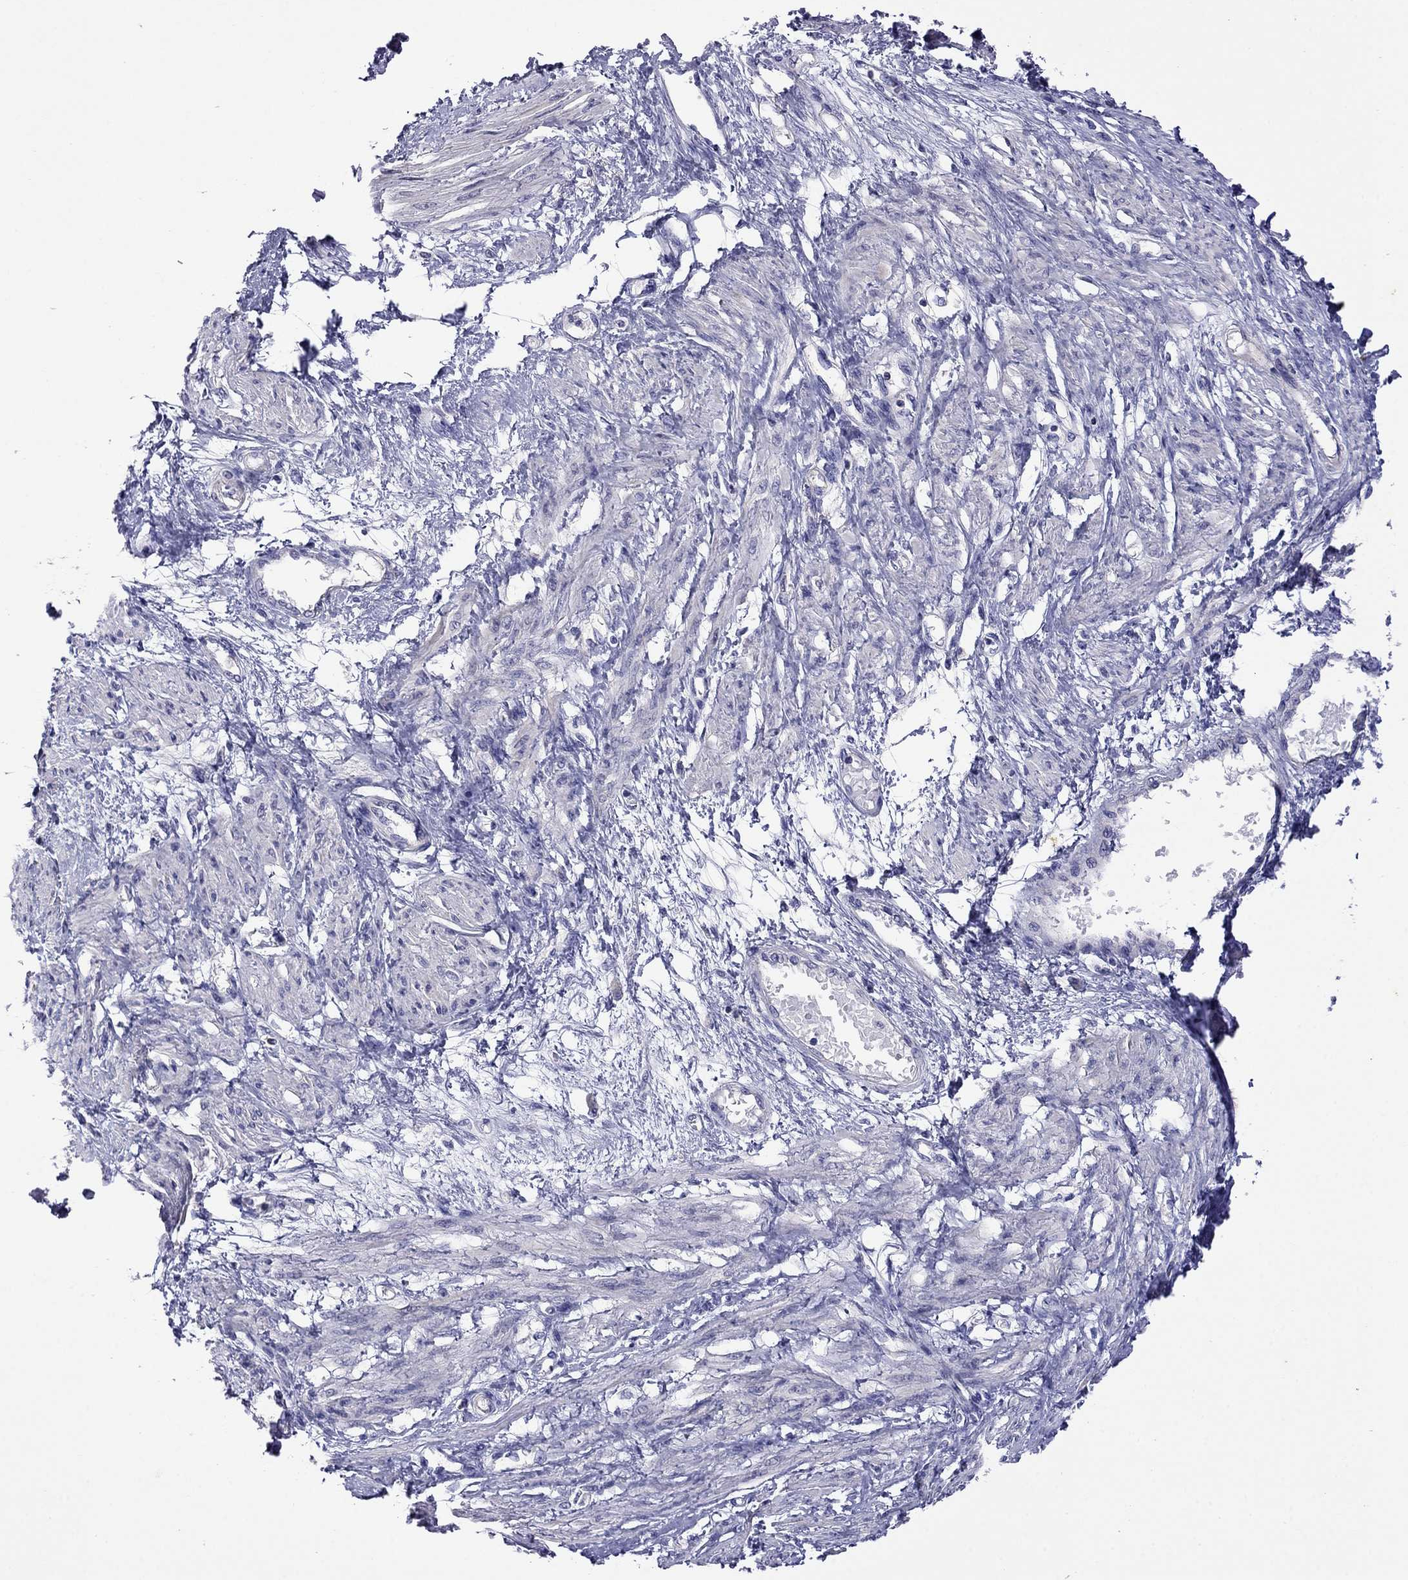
{"staining": {"intensity": "negative", "quantity": "none", "location": "none"}, "tissue": "smooth muscle", "cell_type": "Smooth muscle cells", "image_type": "normal", "snomed": [{"axis": "morphology", "description": "Normal tissue, NOS"}, {"axis": "topography", "description": "Smooth muscle"}, {"axis": "topography", "description": "Uterus"}], "caption": "IHC histopathology image of normal smooth muscle: human smooth muscle stained with DAB (3,3'-diaminobenzidine) demonstrates no significant protein staining in smooth muscle cells. (DAB IHC, high magnification).", "gene": "STAR", "patient": {"sex": "female", "age": 39}}